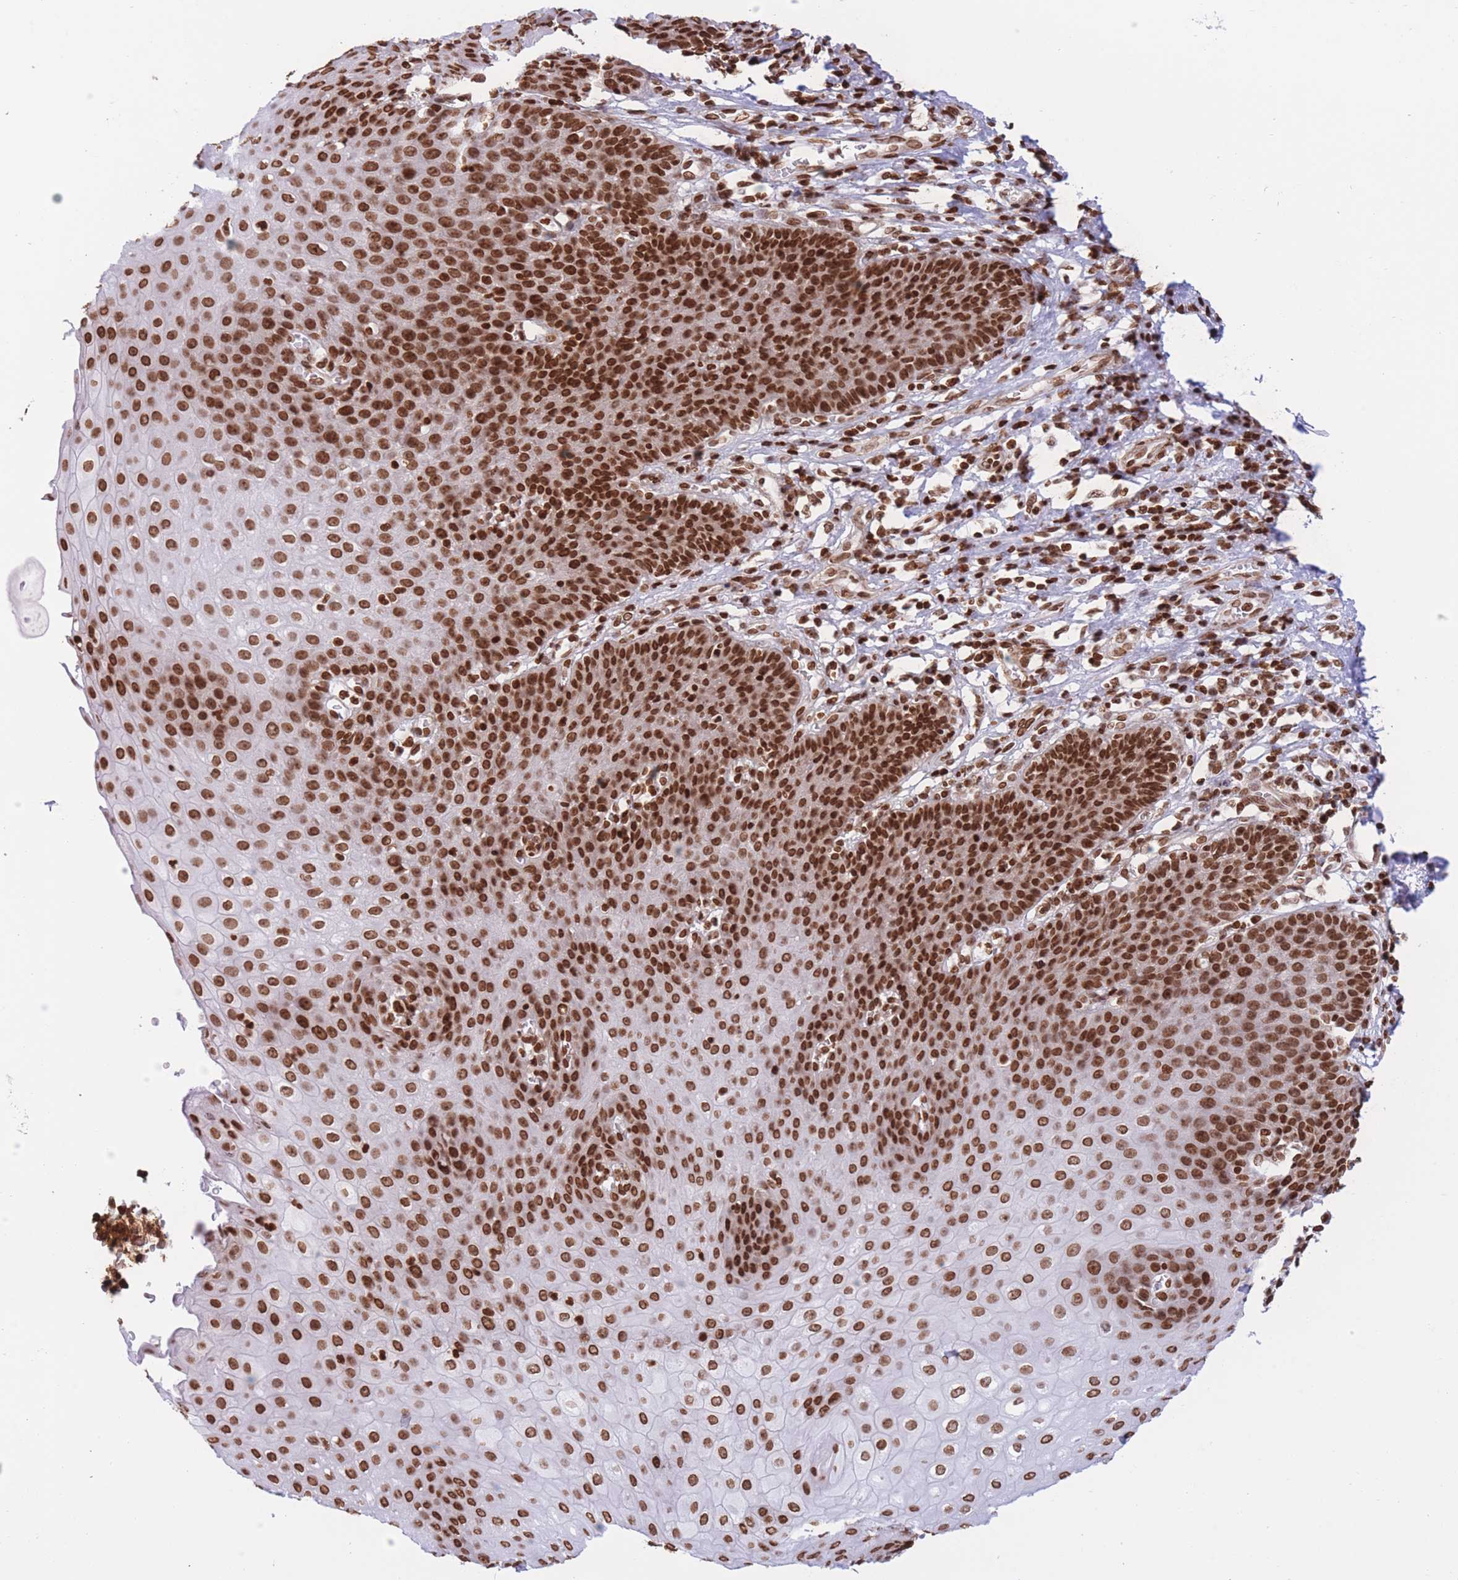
{"staining": {"intensity": "strong", "quantity": ">75%", "location": "nuclear"}, "tissue": "esophagus", "cell_type": "Squamous epithelial cells", "image_type": "normal", "snomed": [{"axis": "morphology", "description": "Normal tissue, NOS"}, {"axis": "topography", "description": "Esophagus"}], "caption": "This is an image of immunohistochemistry (IHC) staining of unremarkable esophagus, which shows strong staining in the nuclear of squamous epithelial cells.", "gene": "H2BC10", "patient": {"sex": "male", "age": 71}}